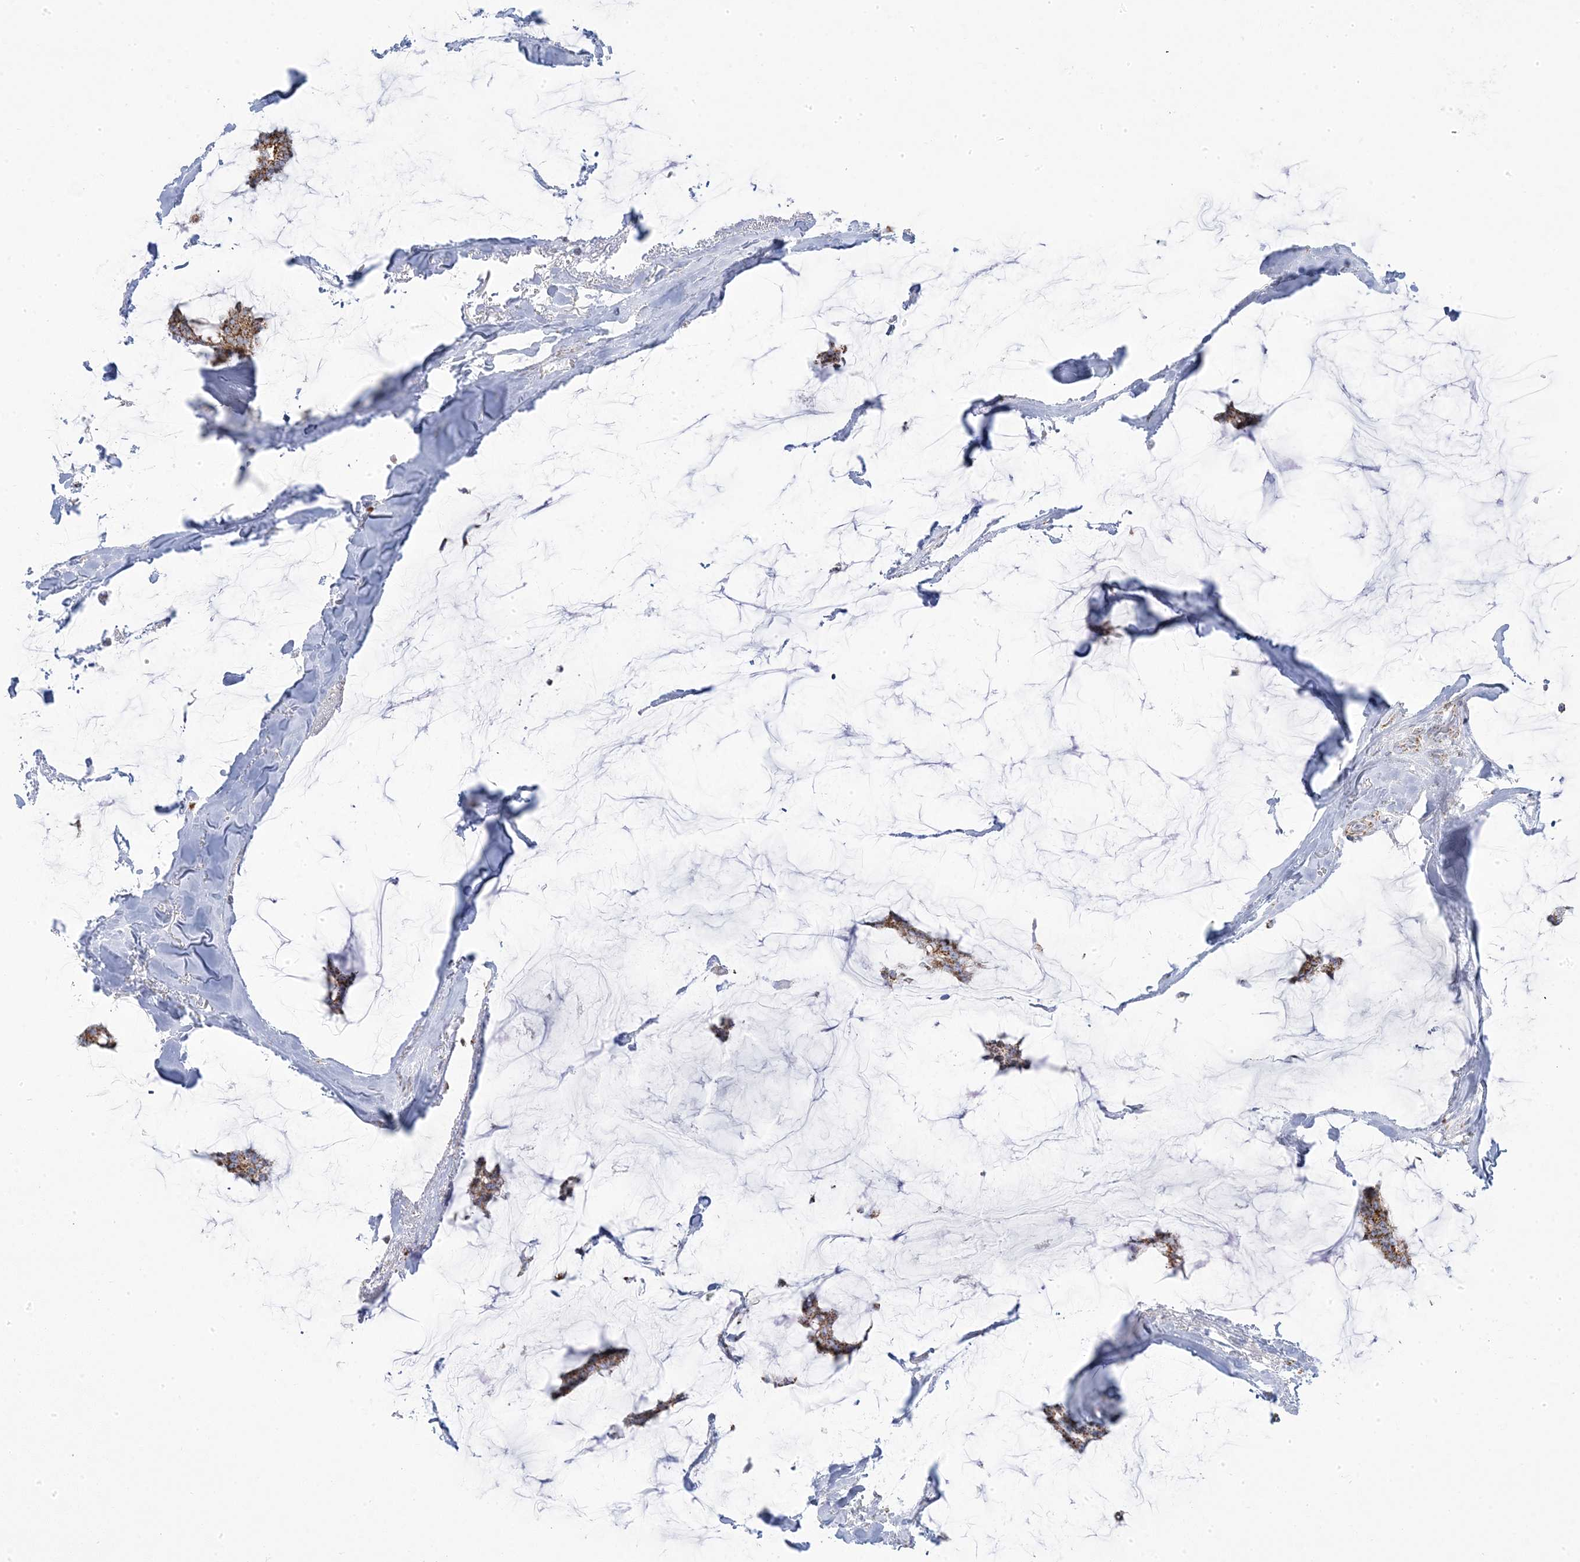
{"staining": {"intensity": "moderate", "quantity": ">75%", "location": "cytoplasmic/membranous"}, "tissue": "breast cancer", "cell_type": "Tumor cells", "image_type": "cancer", "snomed": [{"axis": "morphology", "description": "Duct carcinoma"}, {"axis": "topography", "description": "Breast"}], "caption": "Immunohistochemistry (IHC) photomicrograph of human breast cancer stained for a protein (brown), which reveals medium levels of moderate cytoplasmic/membranous staining in about >75% of tumor cells.", "gene": "PCCB", "patient": {"sex": "female", "age": 93}}